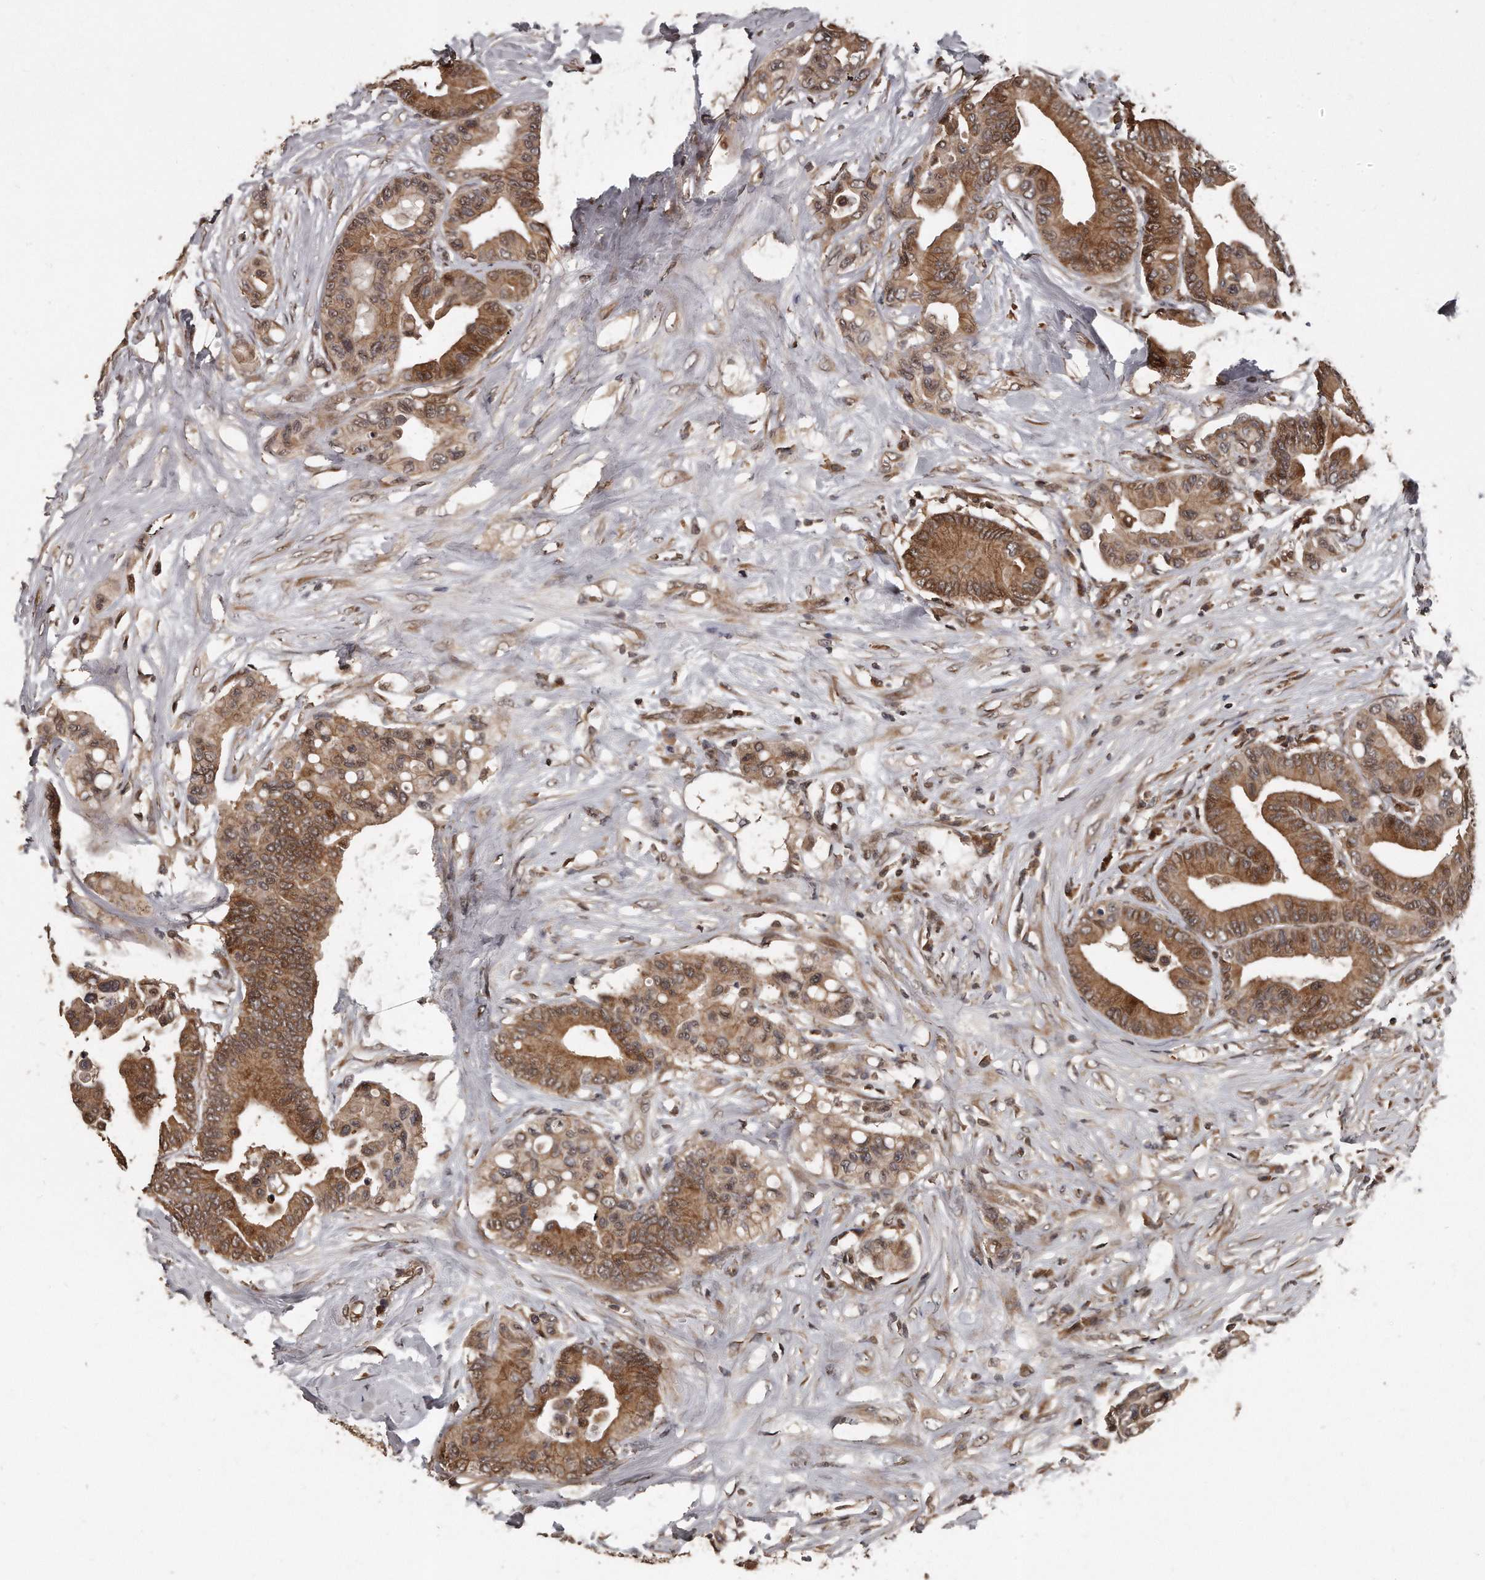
{"staining": {"intensity": "moderate", "quantity": ">75%", "location": "cytoplasmic/membranous,nuclear"}, "tissue": "colorectal cancer", "cell_type": "Tumor cells", "image_type": "cancer", "snomed": [{"axis": "morphology", "description": "Adenocarcinoma, NOS"}, {"axis": "topography", "description": "Colon"}], "caption": "An image of colorectal cancer stained for a protein demonstrates moderate cytoplasmic/membranous and nuclear brown staining in tumor cells. The staining was performed using DAB to visualize the protein expression in brown, while the nuclei were stained in blue with hematoxylin (Magnification: 20x).", "gene": "GCH1", "patient": {"sex": "male", "age": 82}}